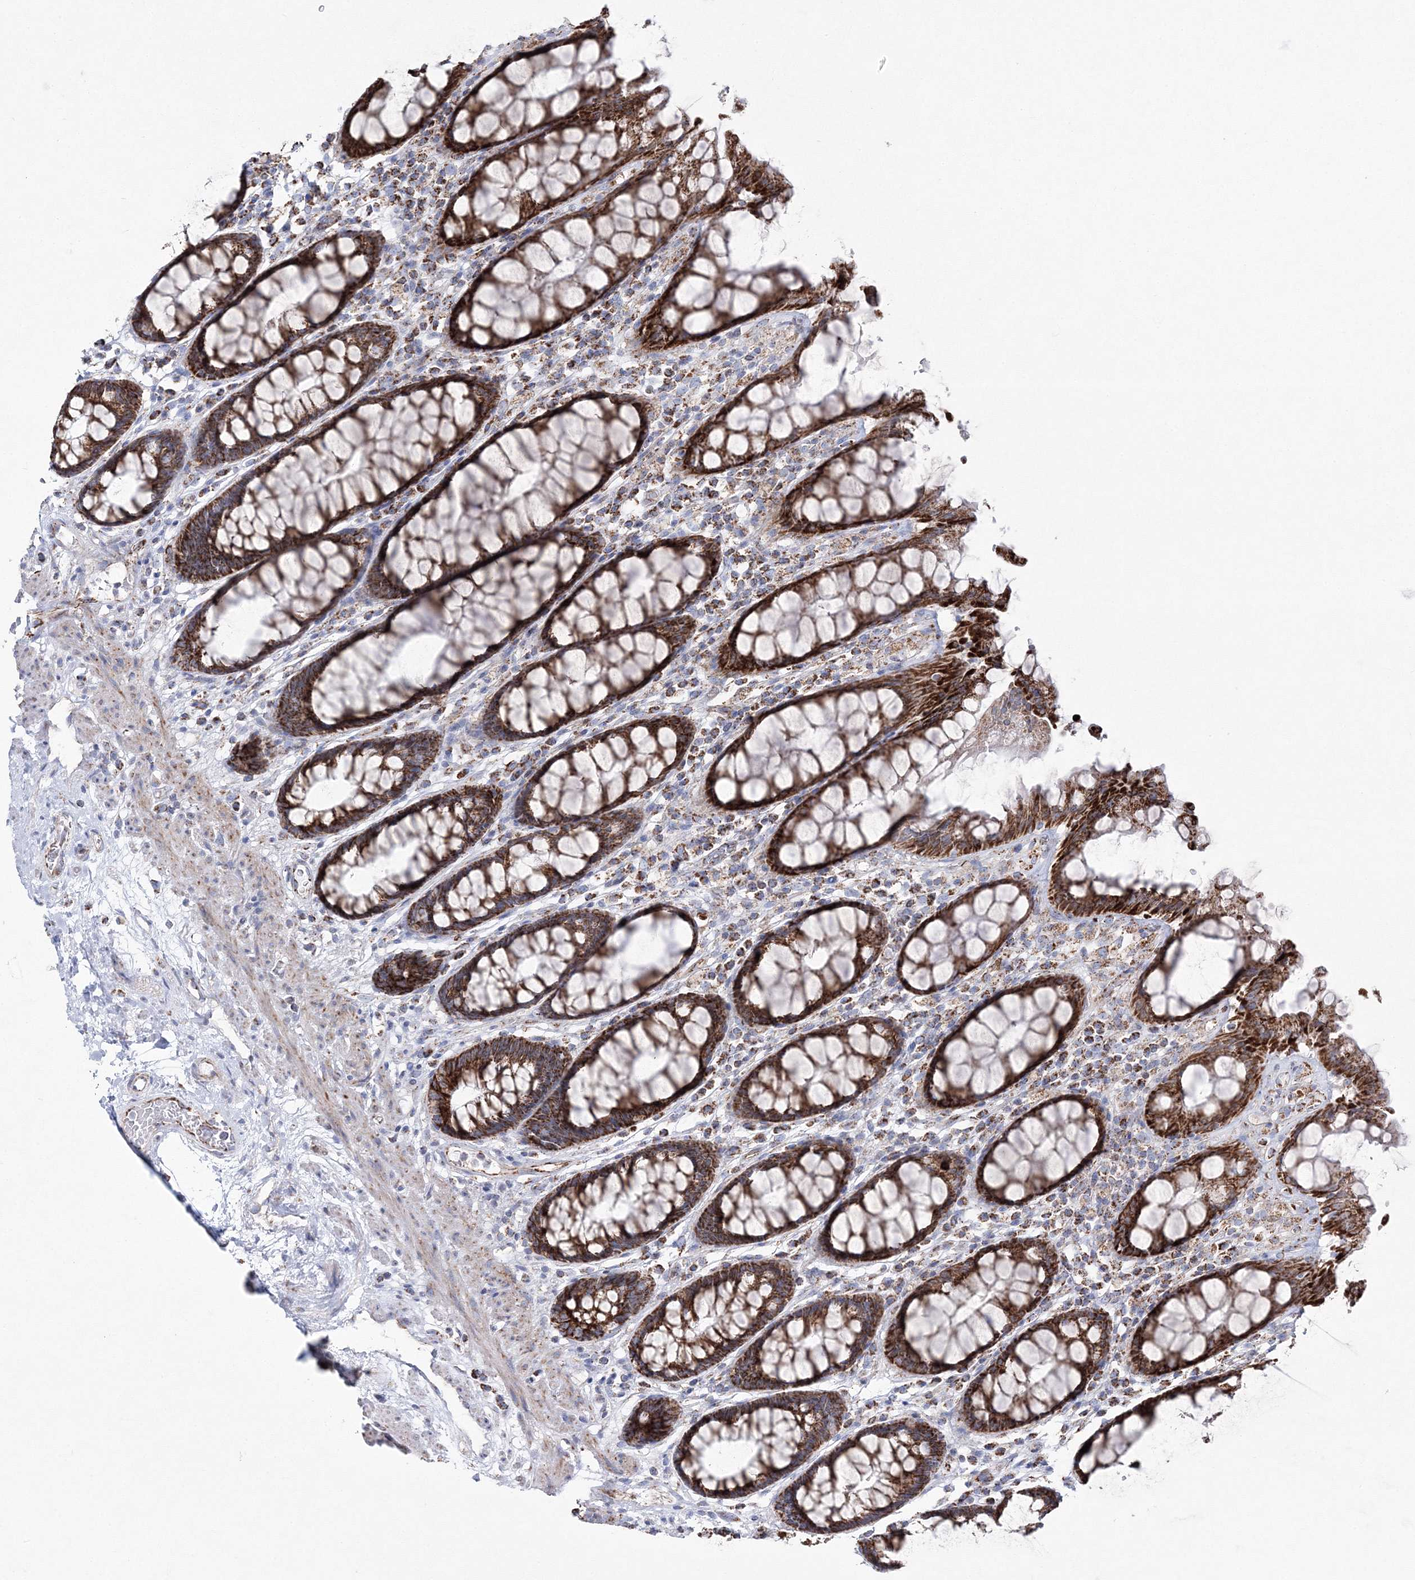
{"staining": {"intensity": "strong", "quantity": ">75%", "location": "cytoplasmic/membranous"}, "tissue": "rectum", "cell_type": "Glandular cells", "image_type": "normal", "snomed": [{"axis": "morphology", "description": "Normal tissue, NOS"}, {"axis": "topography", "description": "Rectum"}], "caption": "Immunohistochemistry of normal human rectum displays high levels of strong cytoplasmic/membranous expression in approximately >75% of glandular cells.", "gene": "HIBCH", "patient": {"sex": "male", "age": 64}}